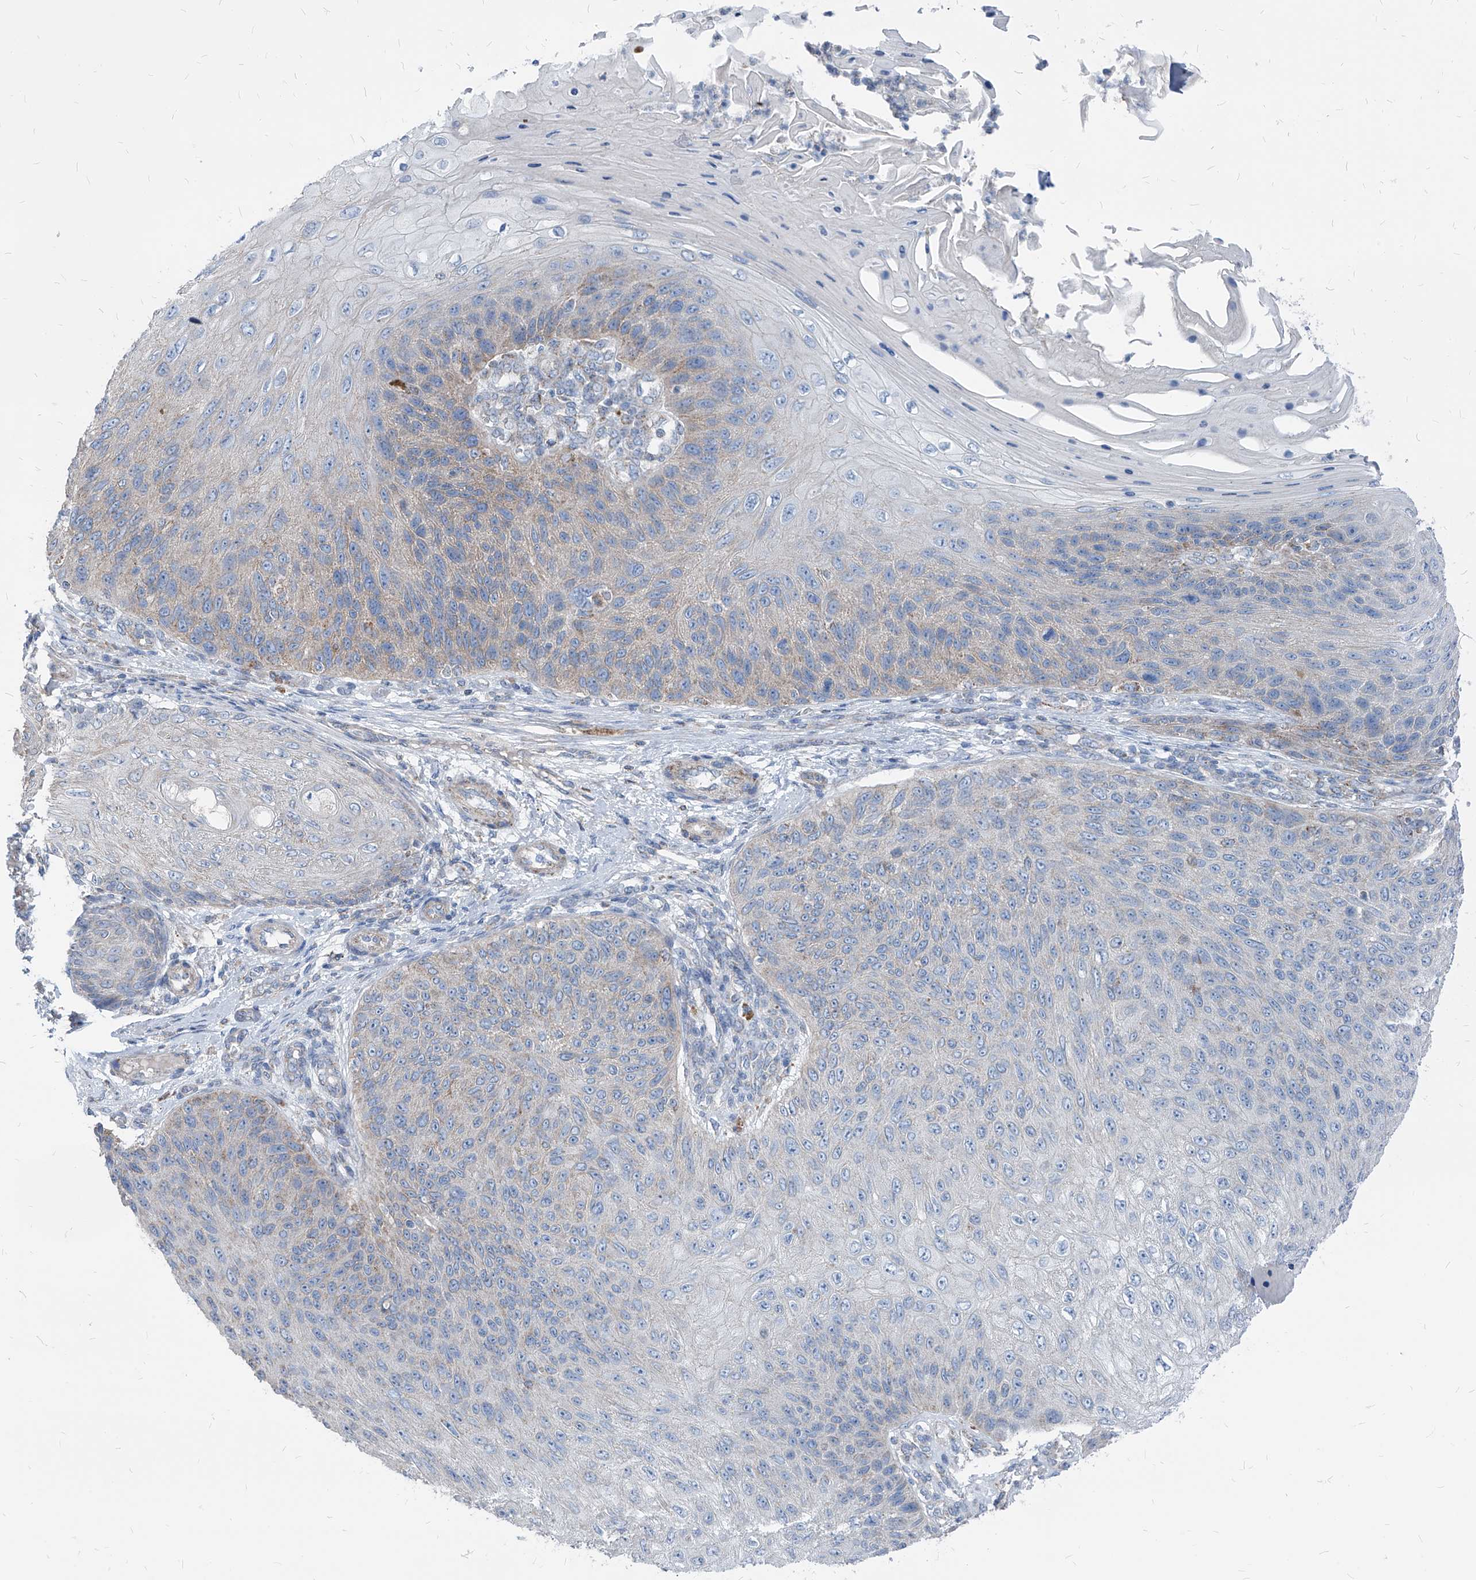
{"staining": {"intensity": "negative", "quantity": "none", "location": "none"}, "tissue": "skin cancer", "cell_type": "Tumor cells", "image_type": "cancer", "snomed": [{"axis": "morphology", "description": "Squamous cell carcinoma, NOS"}, {"axis": "topography", "description": "Skin"}], "caption": "Immunohistochemistry image of human skin cancer stained for a protein (brown), which reveals no positivity in tumor cells.", "gene": "AGPS", "patient": {"sex": "female", "age": 88}}